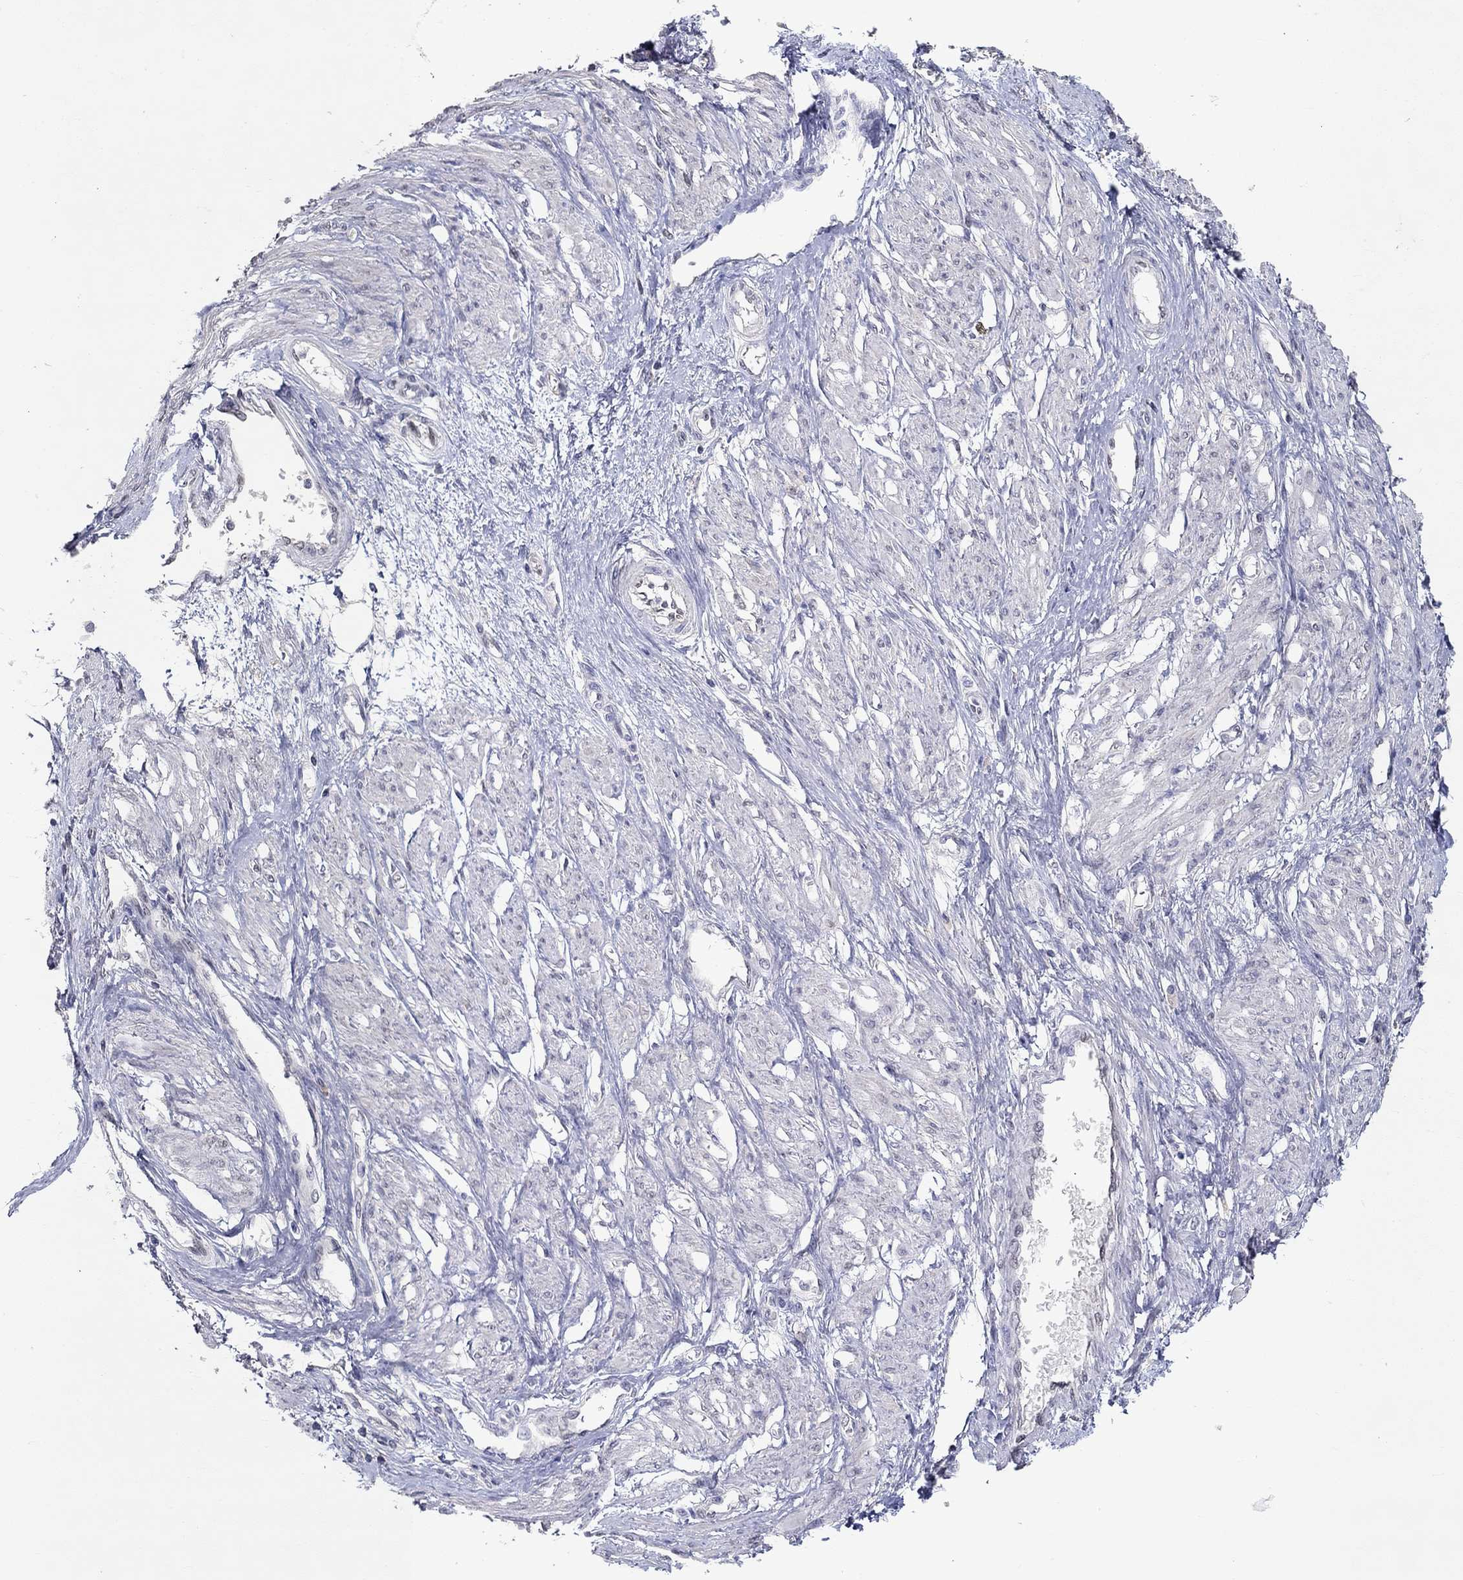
{"staining": {"intensity": "weak", "quantity": "<25%", "location": "nuclear"}, "tissue": "smooth muscle", "cell_type": "Smooth muscle cells", "image_type": "normal", "snomed": [{"axis": "morphology", "description": "Normal tissue, NOS"}, {"axis": "topography", "description": "Smooth muscle"}, {"axis": "topography", "description": "Uterus"}], "caption": "Smooth muscle cells are negative for brown protein staining in normal smooth muscle. (Stains: DAB (3,3'-diaminobenzidine) IHC with hematoxylin counter stain, Microscopy: brightfield microscopy at high magnification).", "gene": "FGF2", "patient": {"sex": "female", "age": 39}}